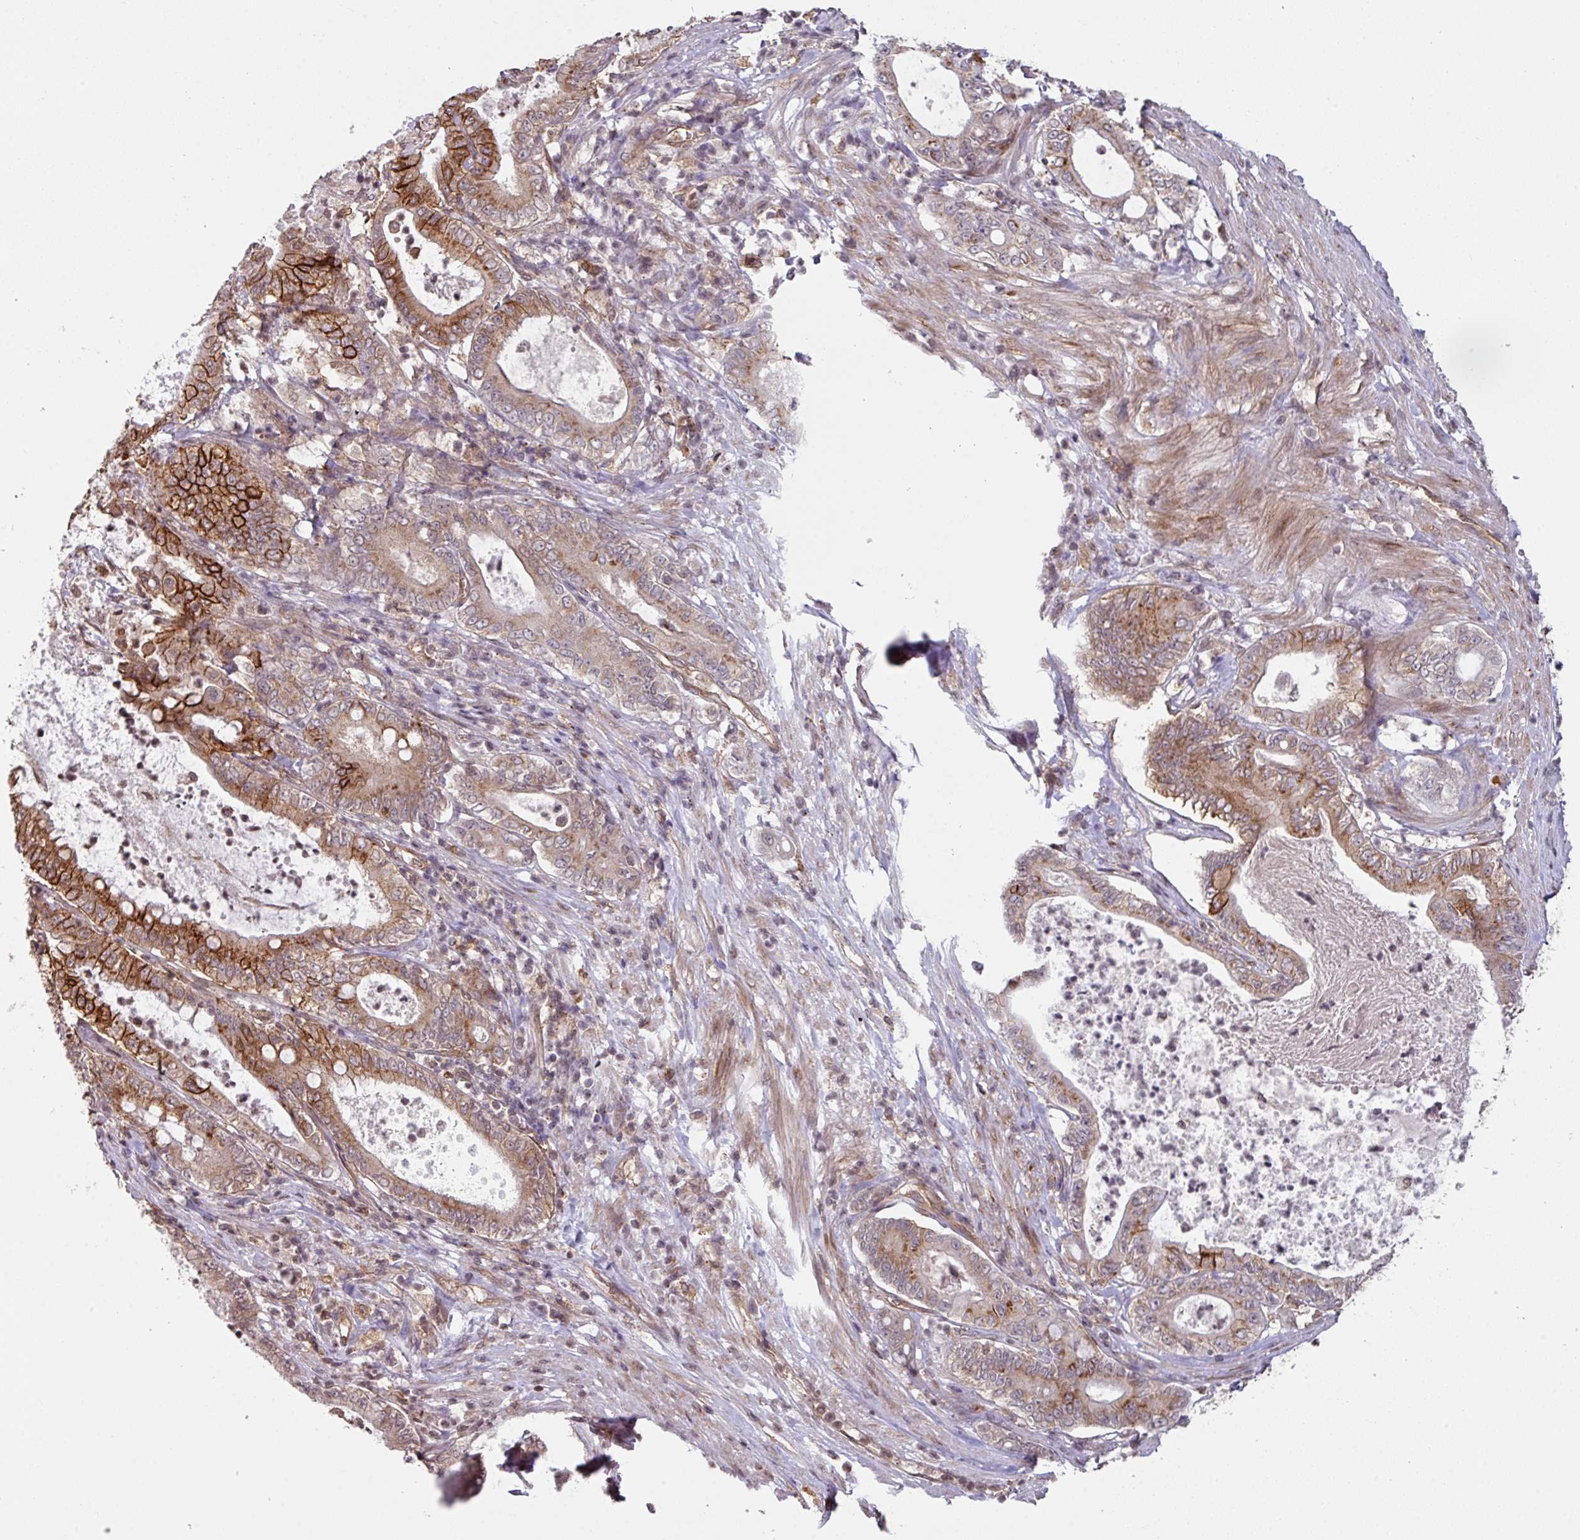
{"staining": {"intensity": "strong", "quantity": "25%-75%", "location": "cytoplasmic/membranous"}, "tissue": "pancreatic cancer", "cell_type": "Tumor cells", "image_type": "cancer", "snomed": [{"axis": "morphology", "description": "Adenocarcinoma, NOS"}, {"axis": "topography", "description": "Pancreas"}], "caption": "IHC staining of adenocarcinoma (pancreatic), which reveals high levels of strong cytoplasmic/membranous positivity in about 25%-75% of tumor cells indicating strong cytoplasmic/membranous protein positivity. The staining was performed using DAB (brown) for protein detection and nuclei were counterstained in hematoxylin (blue).", "gene": "CYFIP2", "patient": {"sex": "male", "age": 71}}